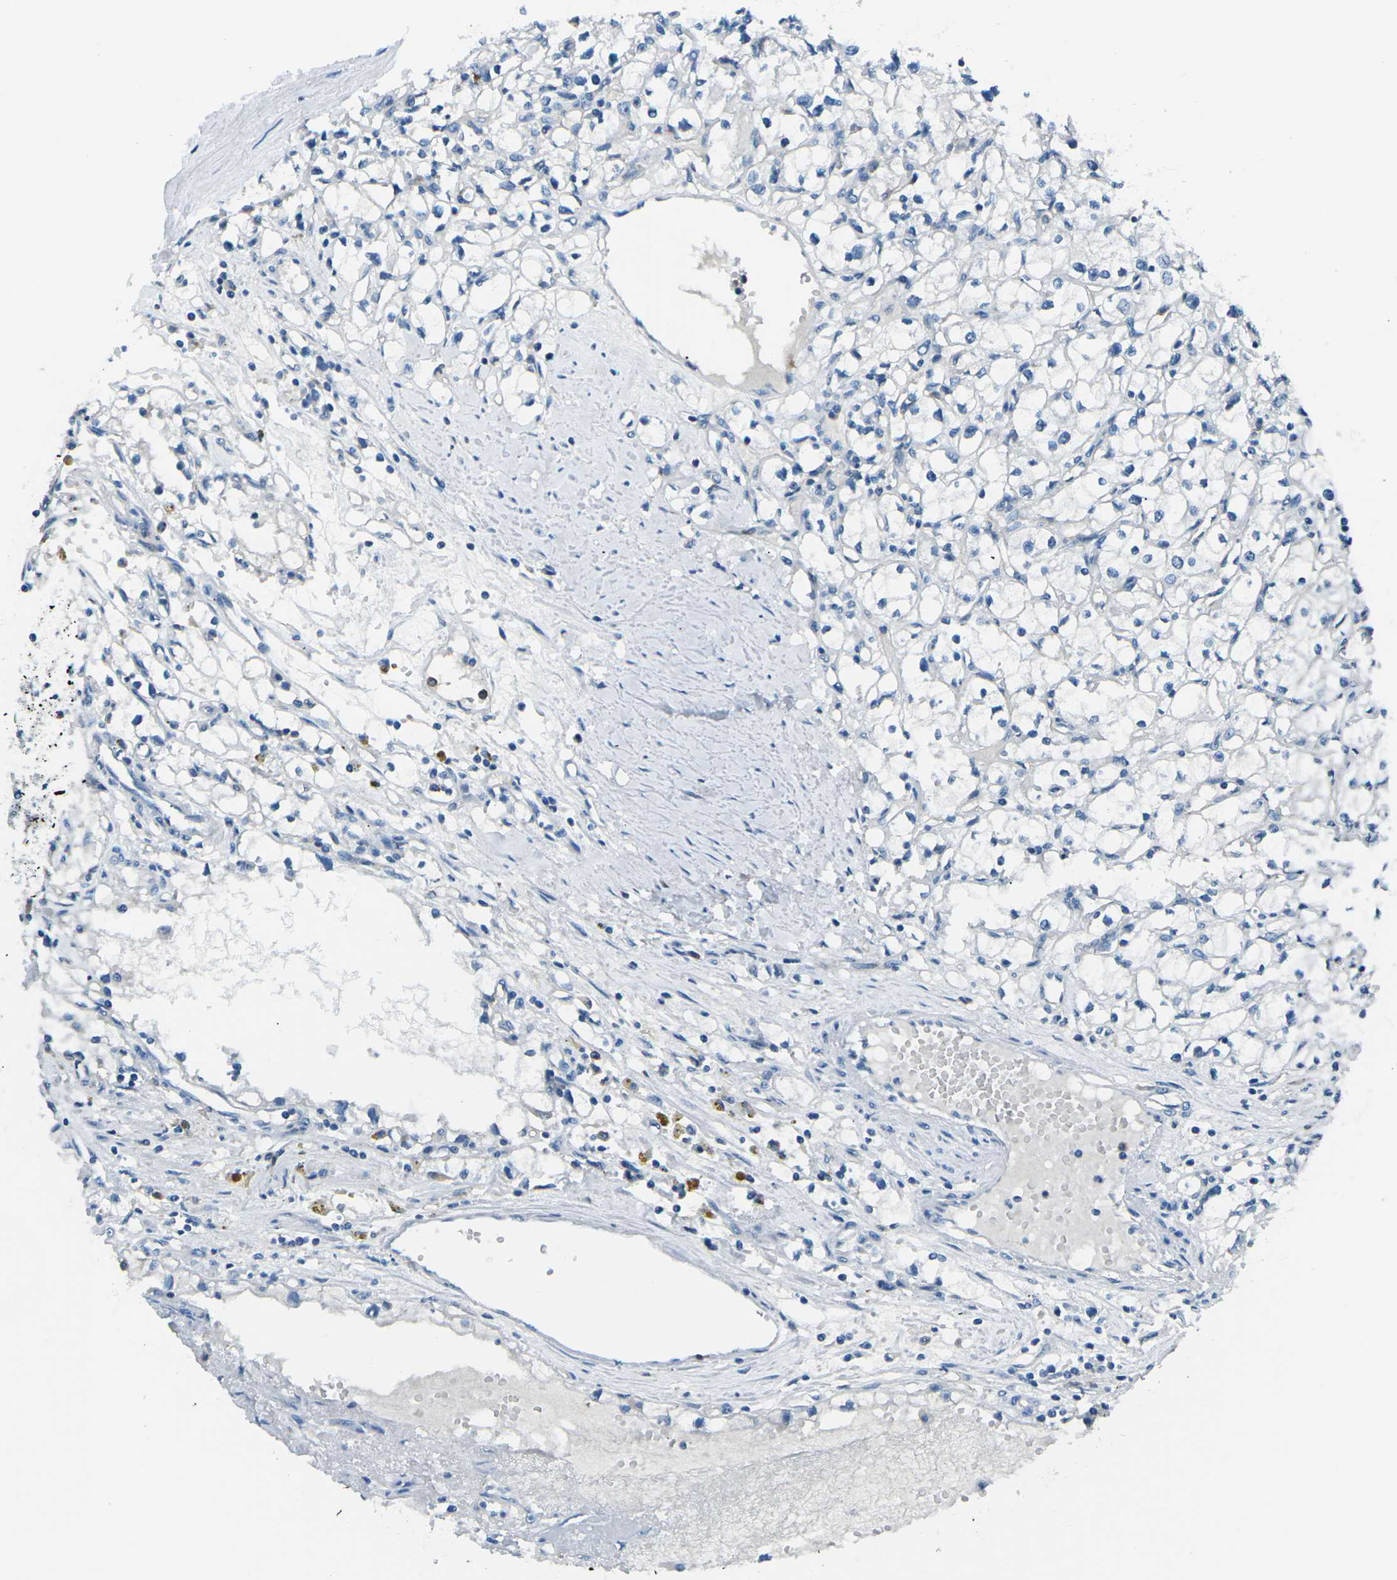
{"staining": {"intensity": "negative", "quantity": "none", "location": "none"}, "tissue": "renal cancer", "cell_type": "Tumor cells", "image_type": "cancer", "snomed": [{"axis": "morphology", "description": "Adenocarcinoma, NOS"}, {"axis": "topography", "description": "Kidney"}], "caption": "The micrograph demonstrates no staining of tumor cells in renal adenocarcinoma.", "gene": "CD1D", "patient": {"sex": "male", "age": 56}}